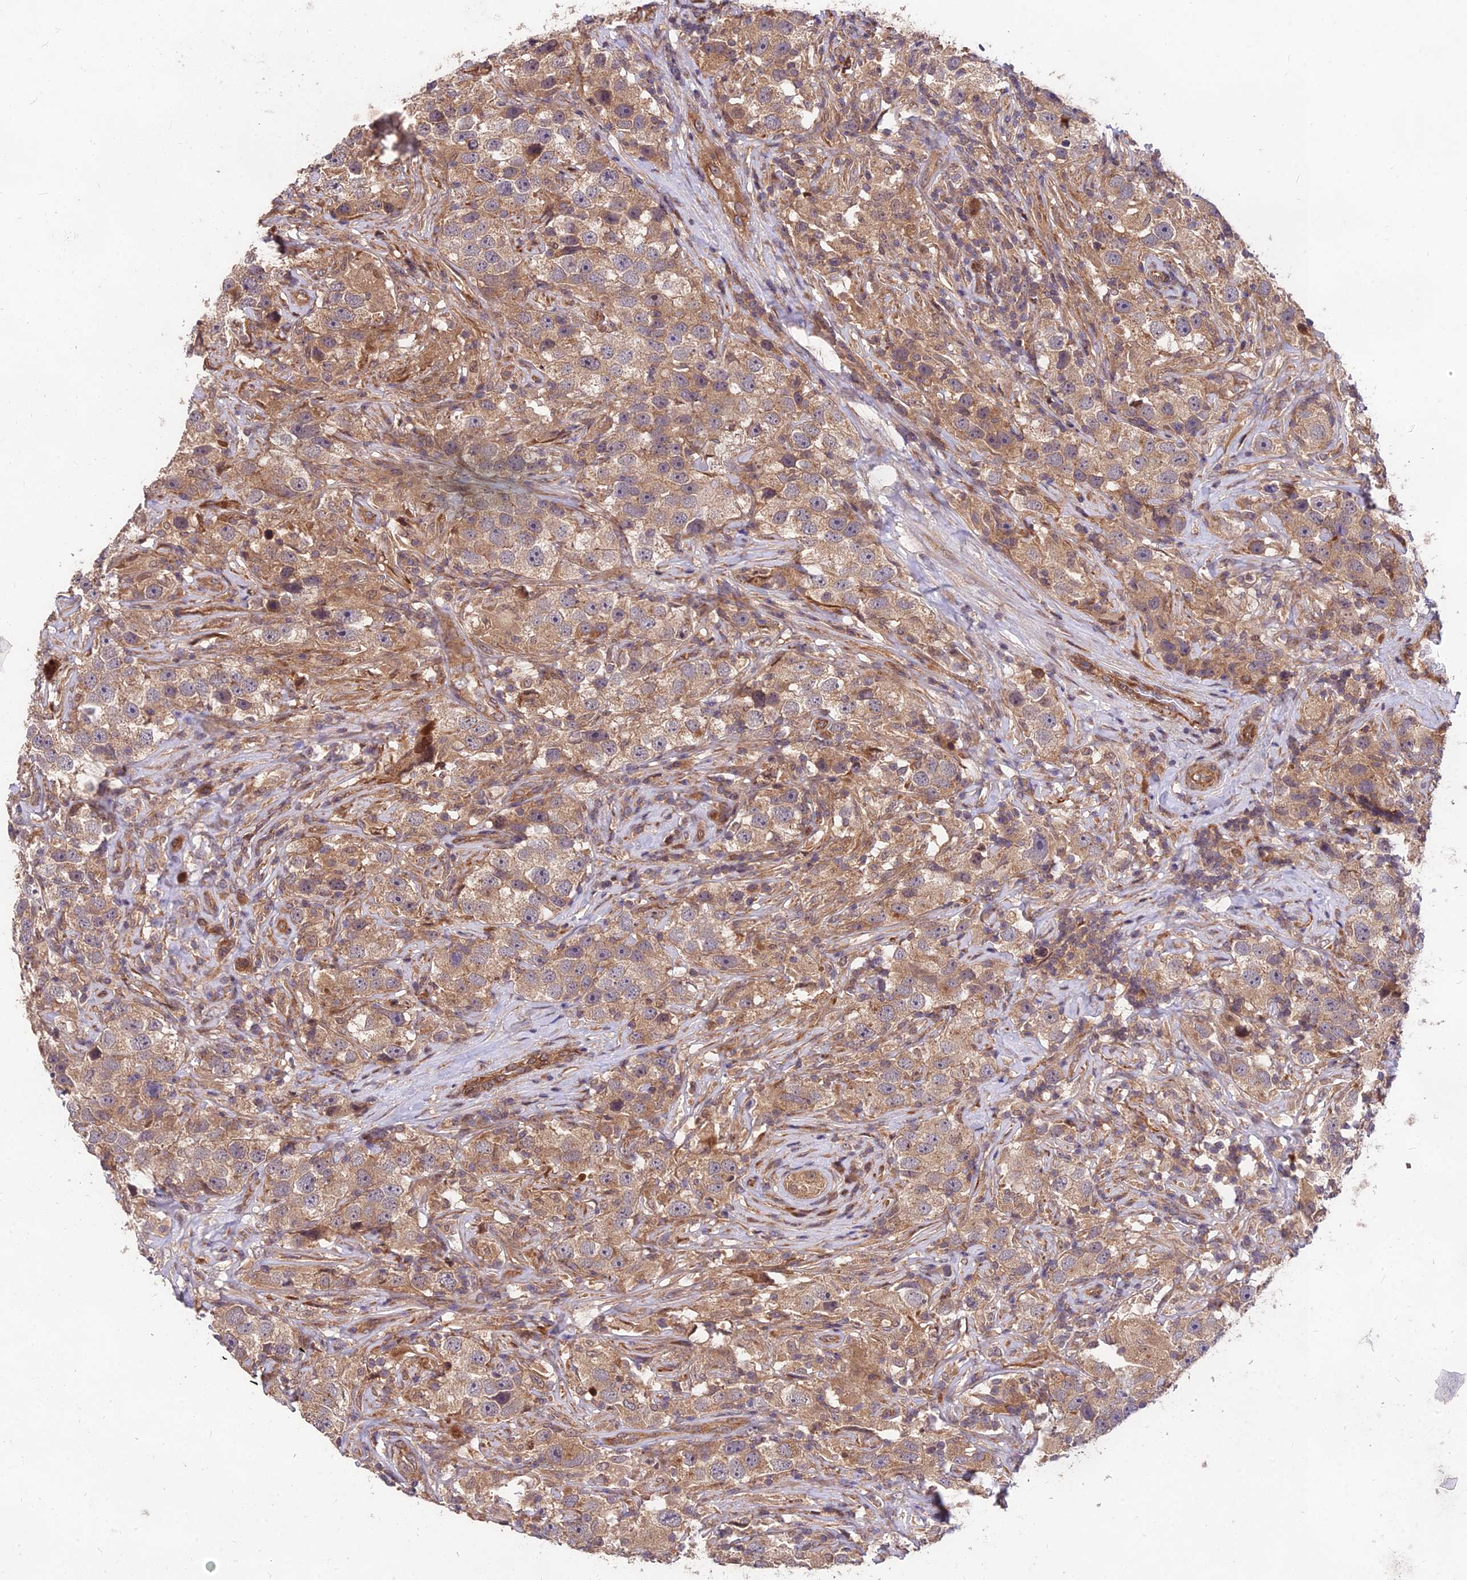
{"staining": {"intensity": "weak", "quantity": ">75%", "location": "cytoplasmic/membranous"}, "tissue": "testis cancer", "cell_type": "Tumor cells", "image_type": "cancer", "snomed": [{"axis": "morphology", "description": "Seminoma, NOS"}, {"axis": "topography", "description": "Testis"}], "caption": "An image of human seminoma (testis) stained for a protein exhibits weak cytoplasmic/membranous brown staining in tumor cells.", "gene": "MKKS", "patient": {"sex": "male", "age": 49}}